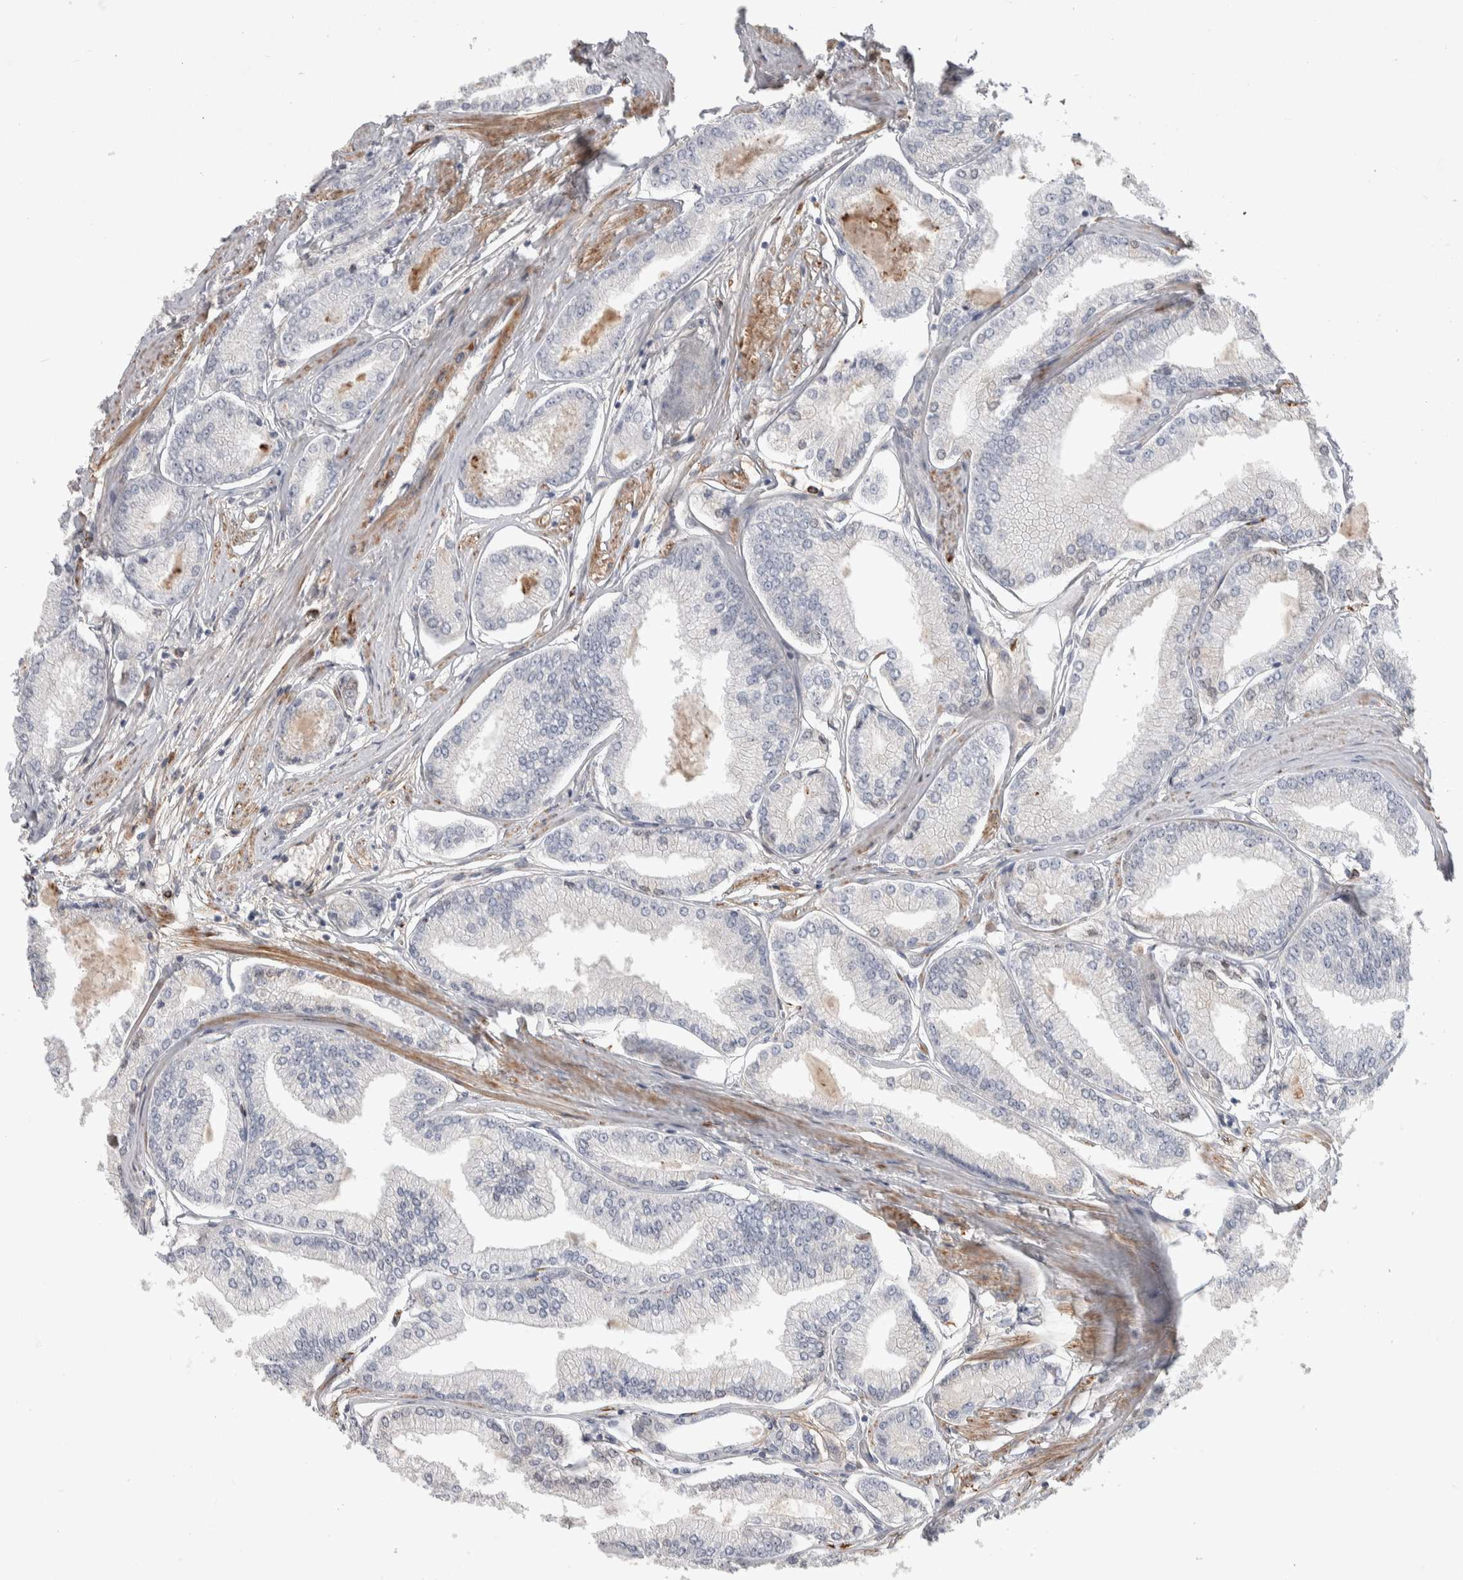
{"staining": {"intensity": "negative", "quantity": "none", "location": "none"}, "tissue": "prostate cancer", "cell_type": "Tumor cells", "image_type": "cancer", "snomed": [{"axis": "morphology", "description": "Adenocarcinoma, Low grade"}, {"axis": "topography", "description": "Prostate"}], "caption": "DAB (3,3'-diaminobenzidine) immunohistochemical staining of low-grade adenocarcinoma (prostate) shows no significant positivity in tumor cells. (Immunohistochemistry (ihc), brightfield microscopy, high magnification).", "gene": "PSMG3", "patient": {"sex": "male", "age": 52}}